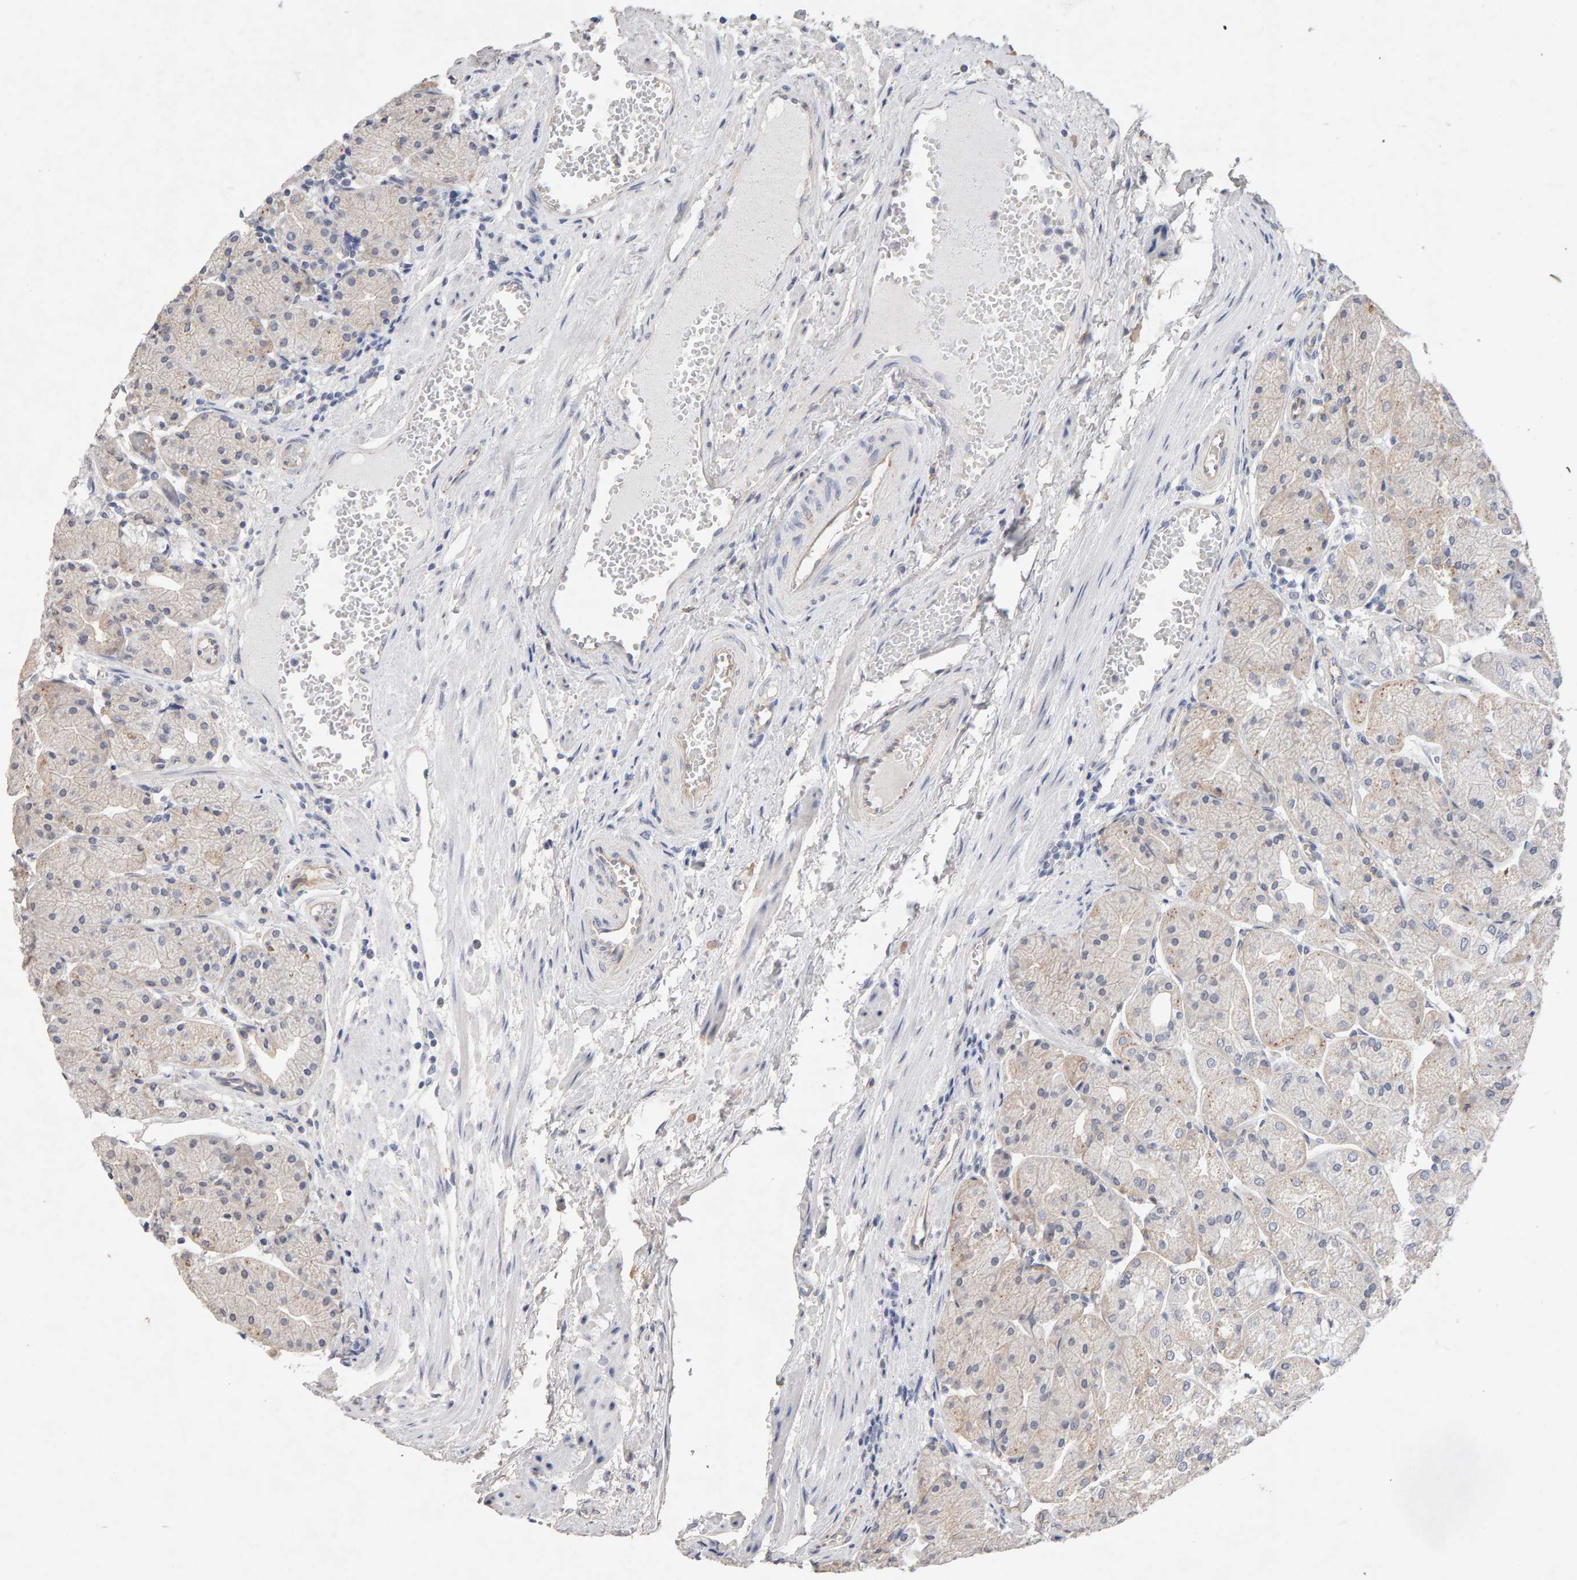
{"staining": {"intensity": "strong", "quantity": "<25%", "location": "cytoplasmic/membranous"}, "tissue": "stomach", "cell_type": "Glandular cells", "image_type": "normal", "snomed": [{"axis": "morphology", "description": "Normal tissue, NOS"}, {"axis": "topography", "description": "Stomach, upper"}], "caption": "Stomach was stained to show a protein in brown. There is medium levels of strong cytoplasmic/membranous expression in approximately <25% of glandular cells. (DAB IHC with brightfield microscopy, high magnification).", "gene": "PTPRM", "patient": {"sex": "male", "age": 72}}